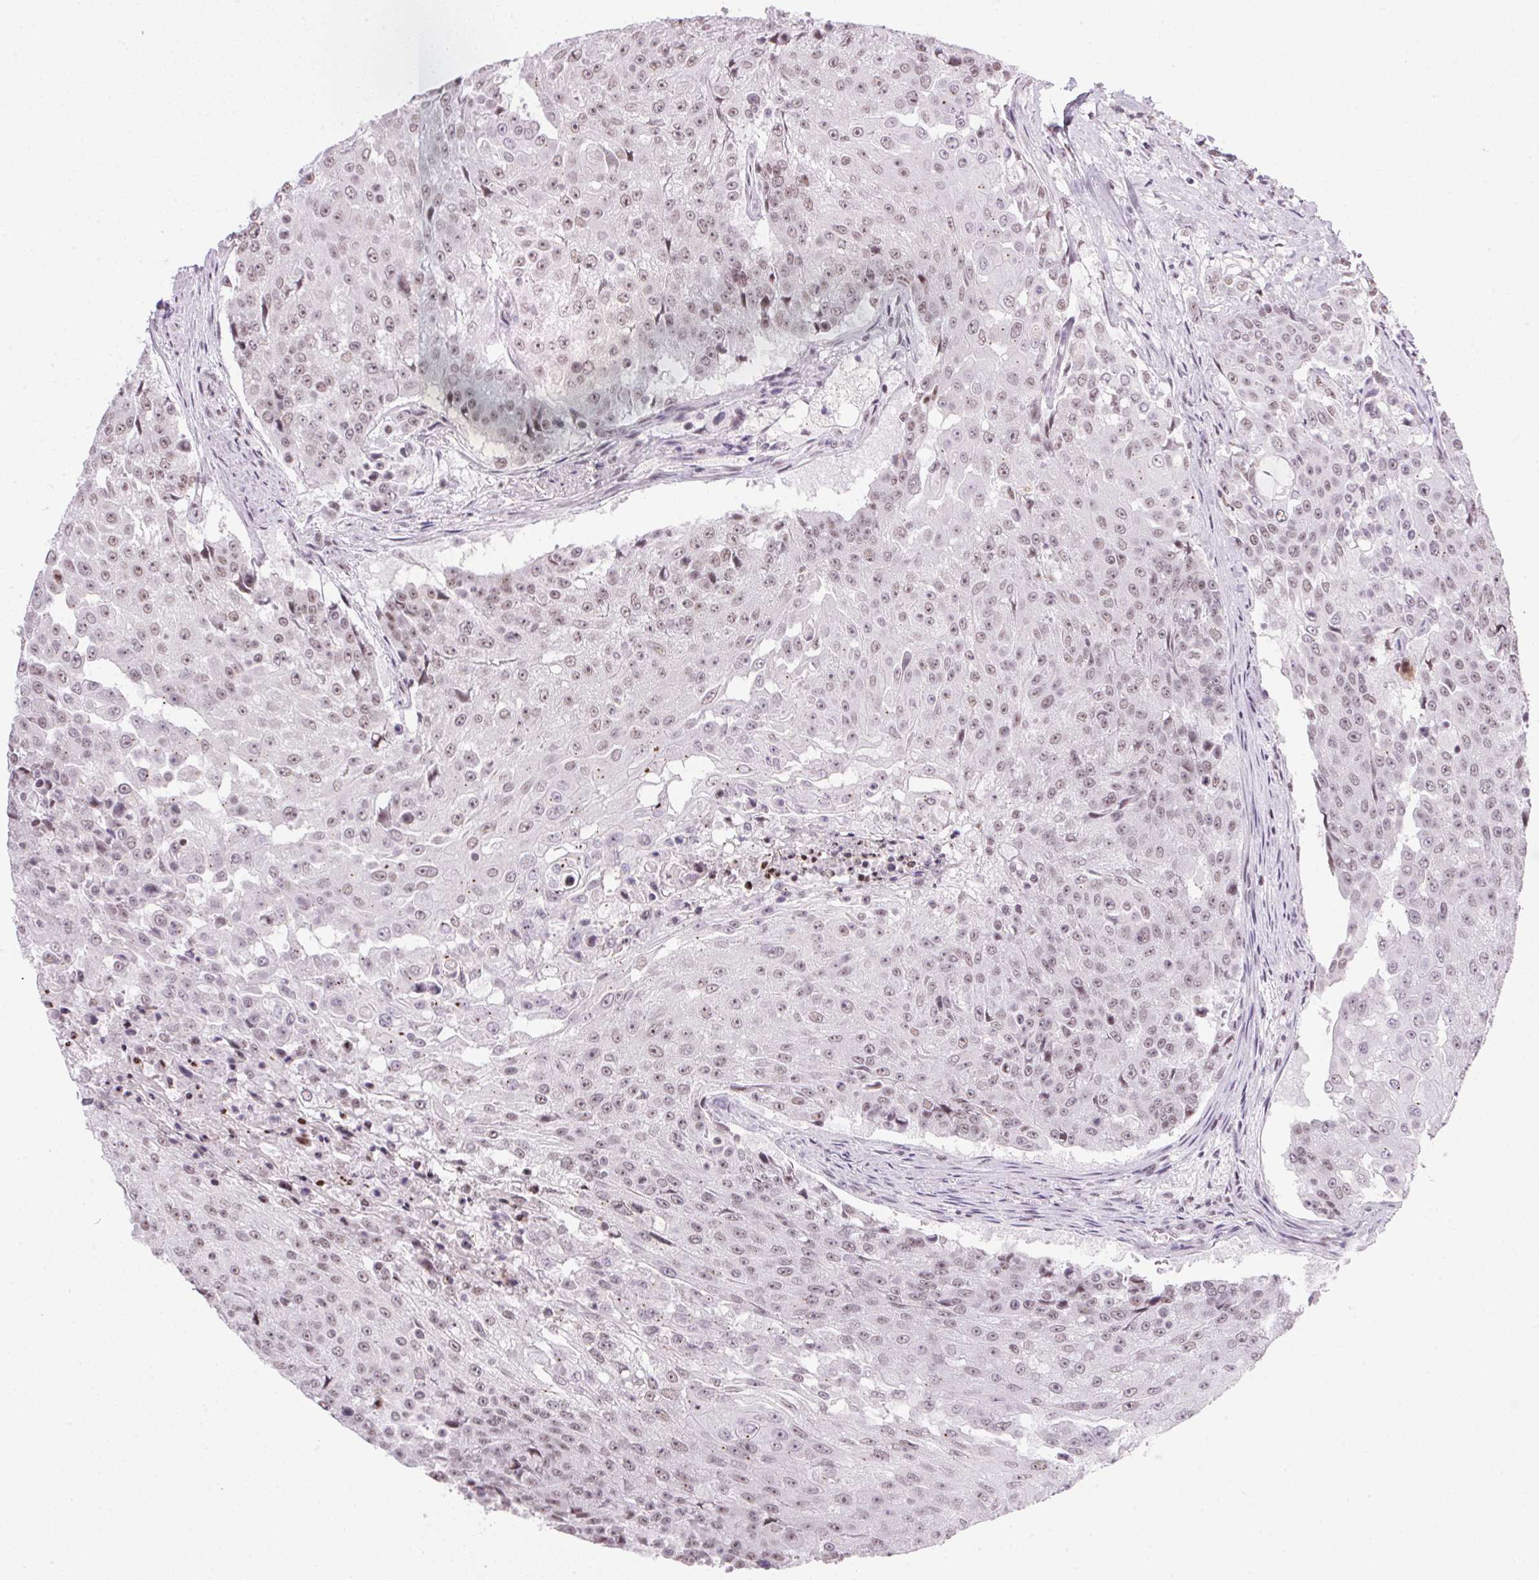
{"staining": {"intensity": "weak", "quantity": "25%-75%", "location": "nuclear"}, "tissue": "urothelial cancer", "cell_type": "Tumor cells", "image_type": "cancer", "snomed": [{"axis": "morphology", "description": "Urothelial carcinoma, High grade"}, {"axis": "topography", "description": "Urinary bladder"}], "caption": "Immunohistochemistry of human urothelial cancer demonstrates low levels of weak nuclear positivity in approximately 25%-75% of tumor cells. Ihc stains the protein of interest in brown and the nuclei are stained blue.", "gene": "SRSF7", "patient": {"sex": "female", "age": 63}}